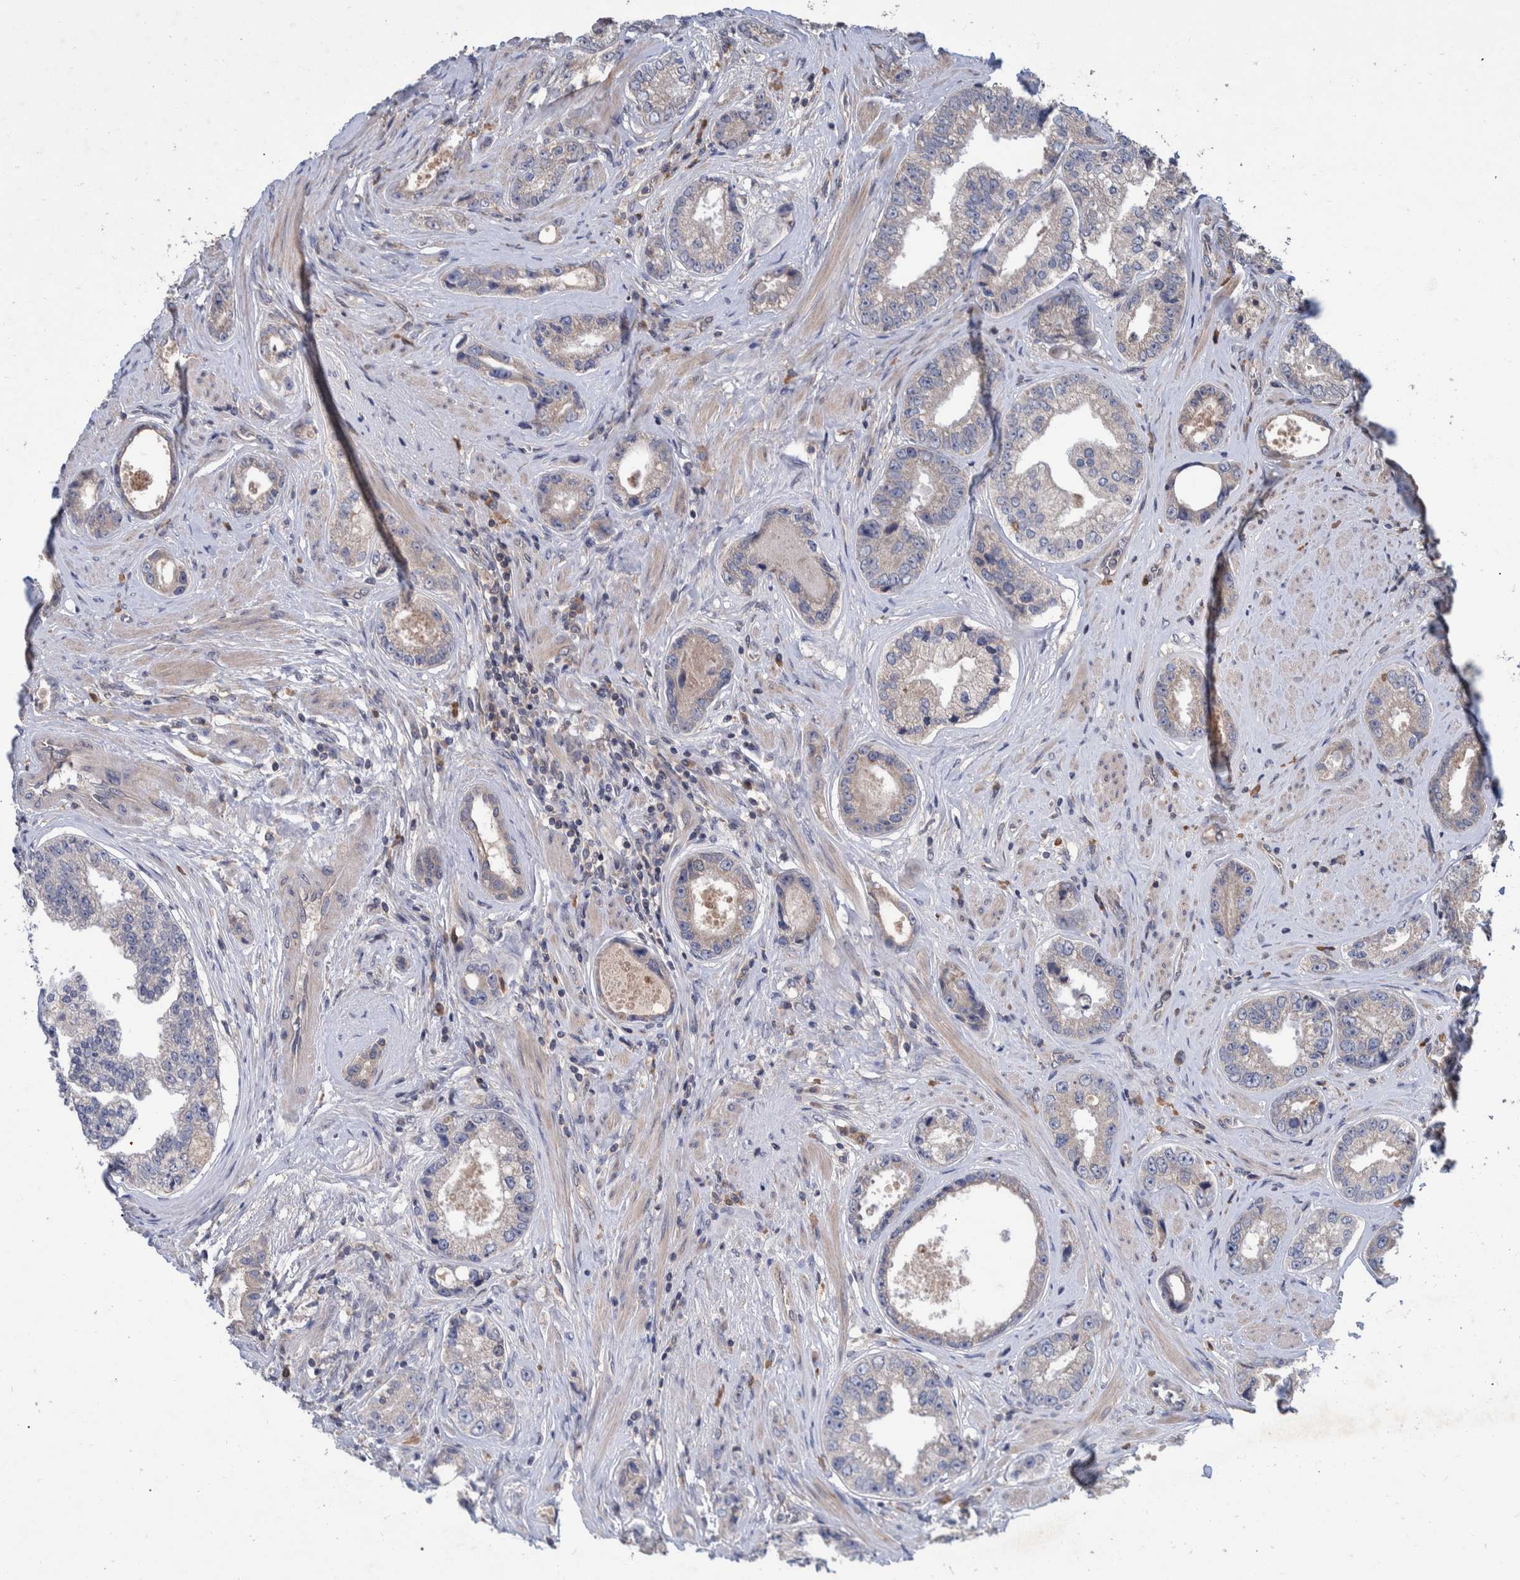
{"staining": {"intensity": "negative", "quantity": "none", "location": "none"}, "tissue": "prostate cancer", "cell_type": "Tumor cells", "image_type": "cancer", "snomed": [{"axis": "morphology", "description": "Adenocarcinoma, High grade"}, {"axis": "topography", "description": "Prostate"}], "caption": "There is no significant staining in tumor cells of adenocarcinoma (high-grade) (prostate).", "gene": "PLPBP", "patient": {"sex": "male", "age": 61}}